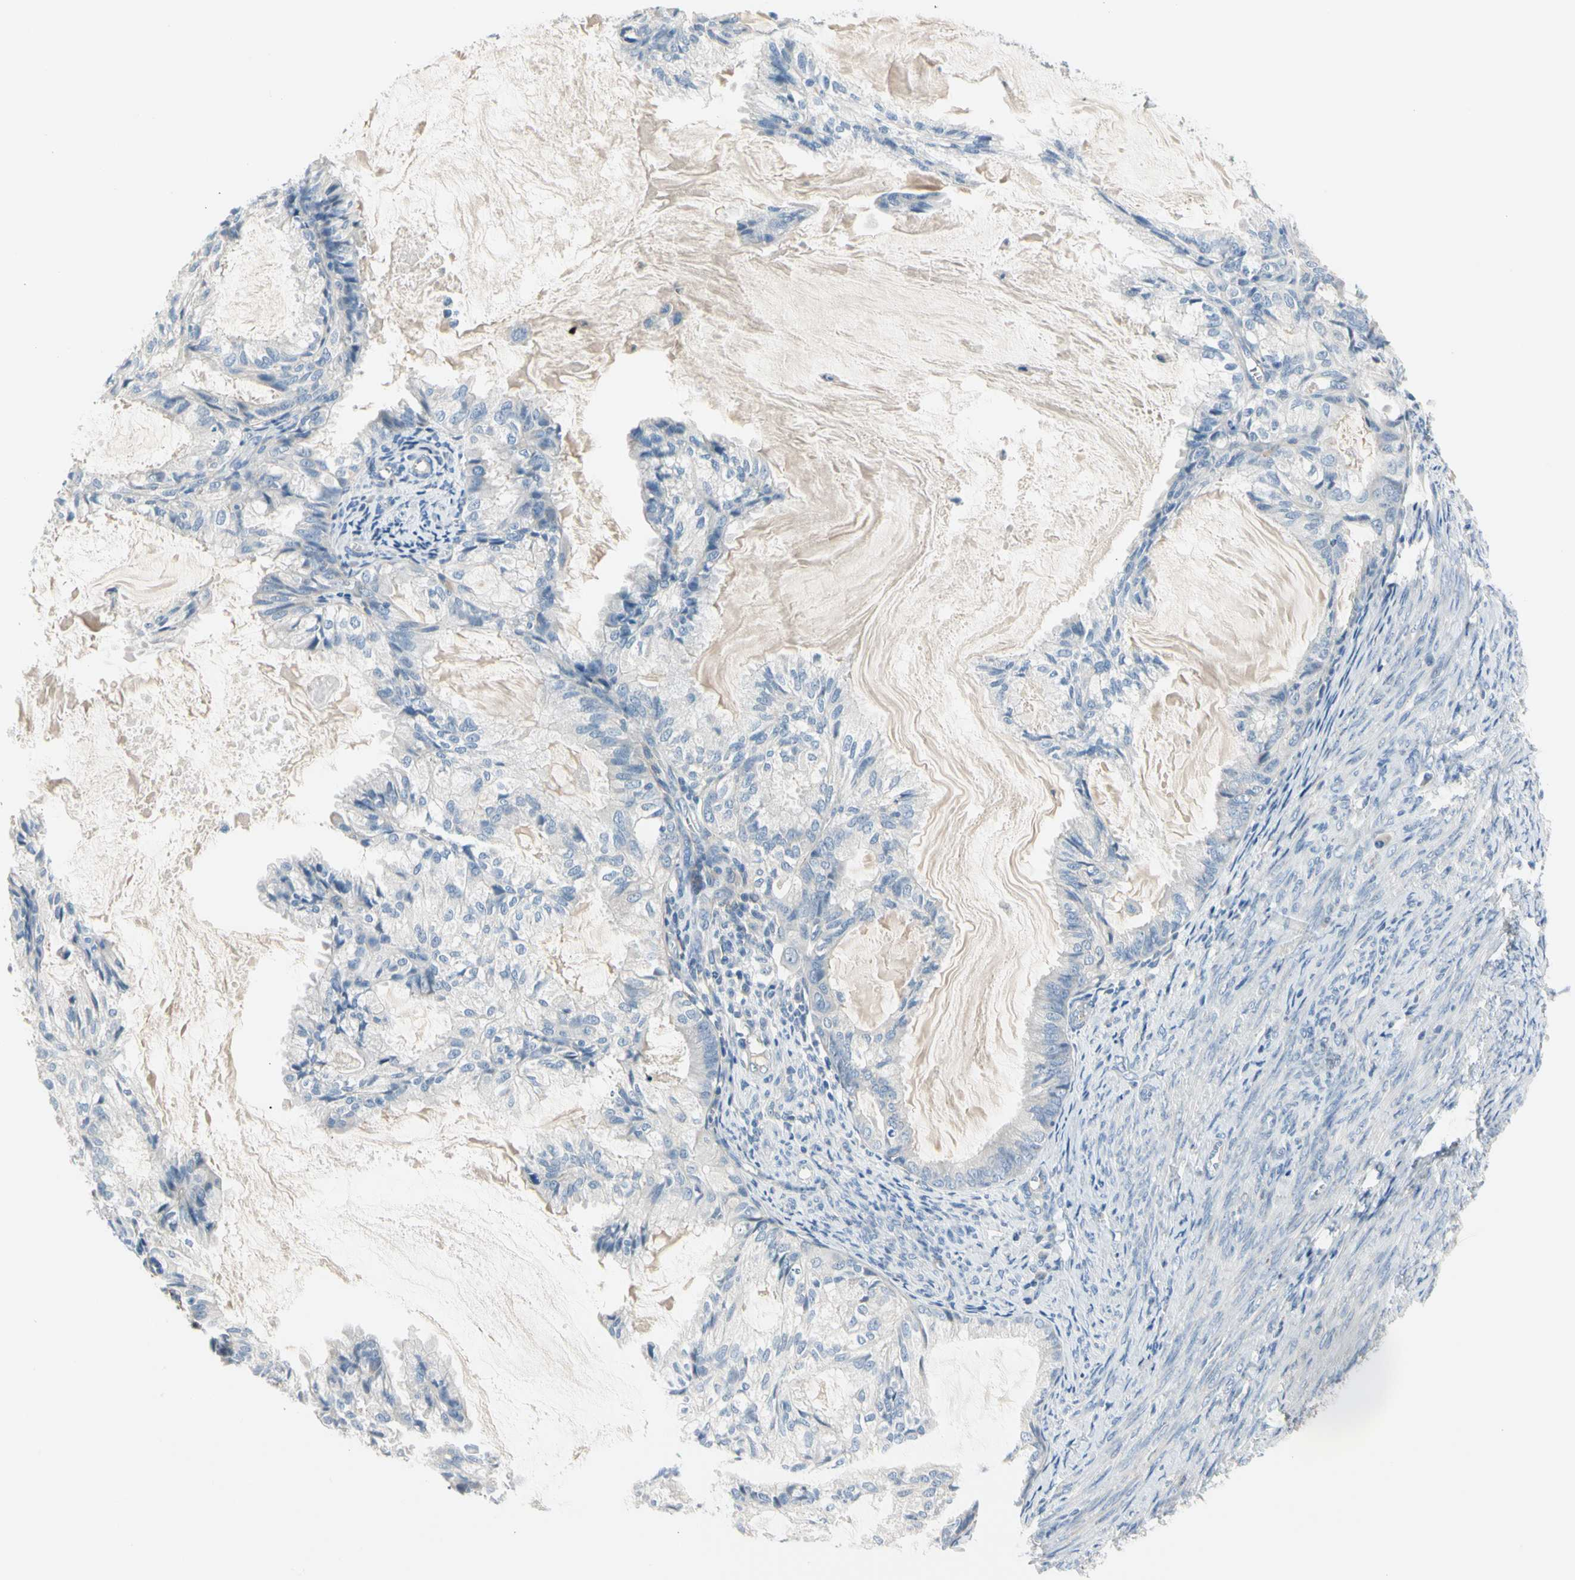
{"staining": {"intensity": "negative", "quantity": "none", "location": "none"}, "tissue": "cervical cancer", "cell_type": "Tumor cells", "image_type": "cancer", "snomed": [{"axis": "morphology", "description": "Normal tissue, NOS"}, {"axis": "morphology", "description": "Adenocarcinoma, NOS"}, {"axis": "topography", "description": "Cervix"}, {"axis": "topography", "description": "Endometrium"}], "caption": "The immunohistochemistry micrograph has no significant positivity in tumor cells of cervical adenocarcinoma tissue.", "gene": "MARK1", "patient": {"sex": "female", "age": 86}}